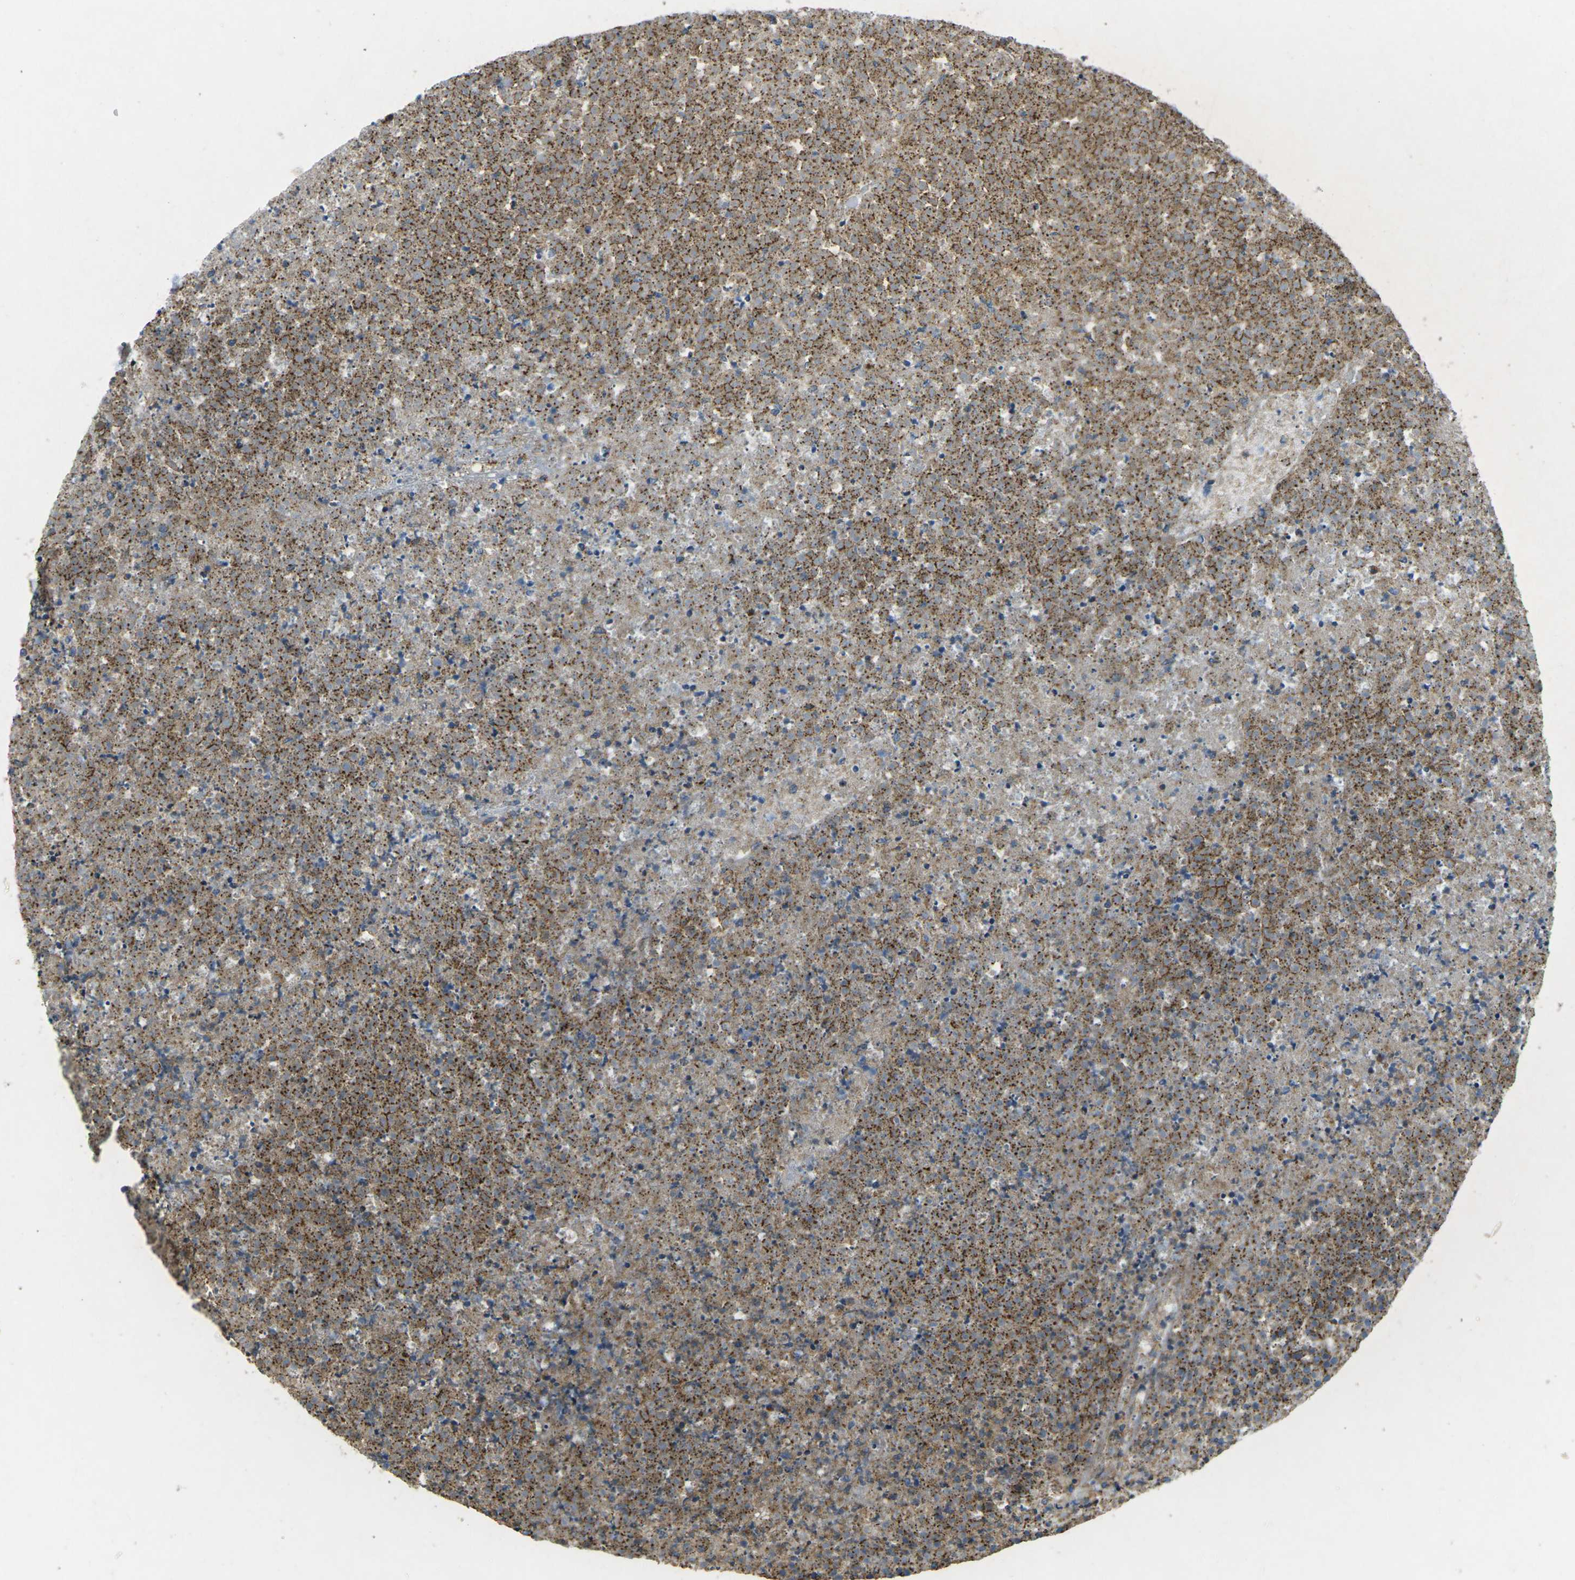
{"staining": {"intensity": "moderate", "quantity": ">75%", "location": "cytoplasmic/membranous"}, "tissue": "testis cancer", "cell_type": "Tumor cells", "image_type": "cancer", "snomed": [{"axis": "morphology", "description": "Seminoma, NOS"}, {"axis": "topography", "description": "Testis"}], "caption": "Seminoma (testis) stained with a protein marker shows moderate staining in tumor cells.", "gene": "CHMP3", "patient": {"sex": "male", "age": 59}}